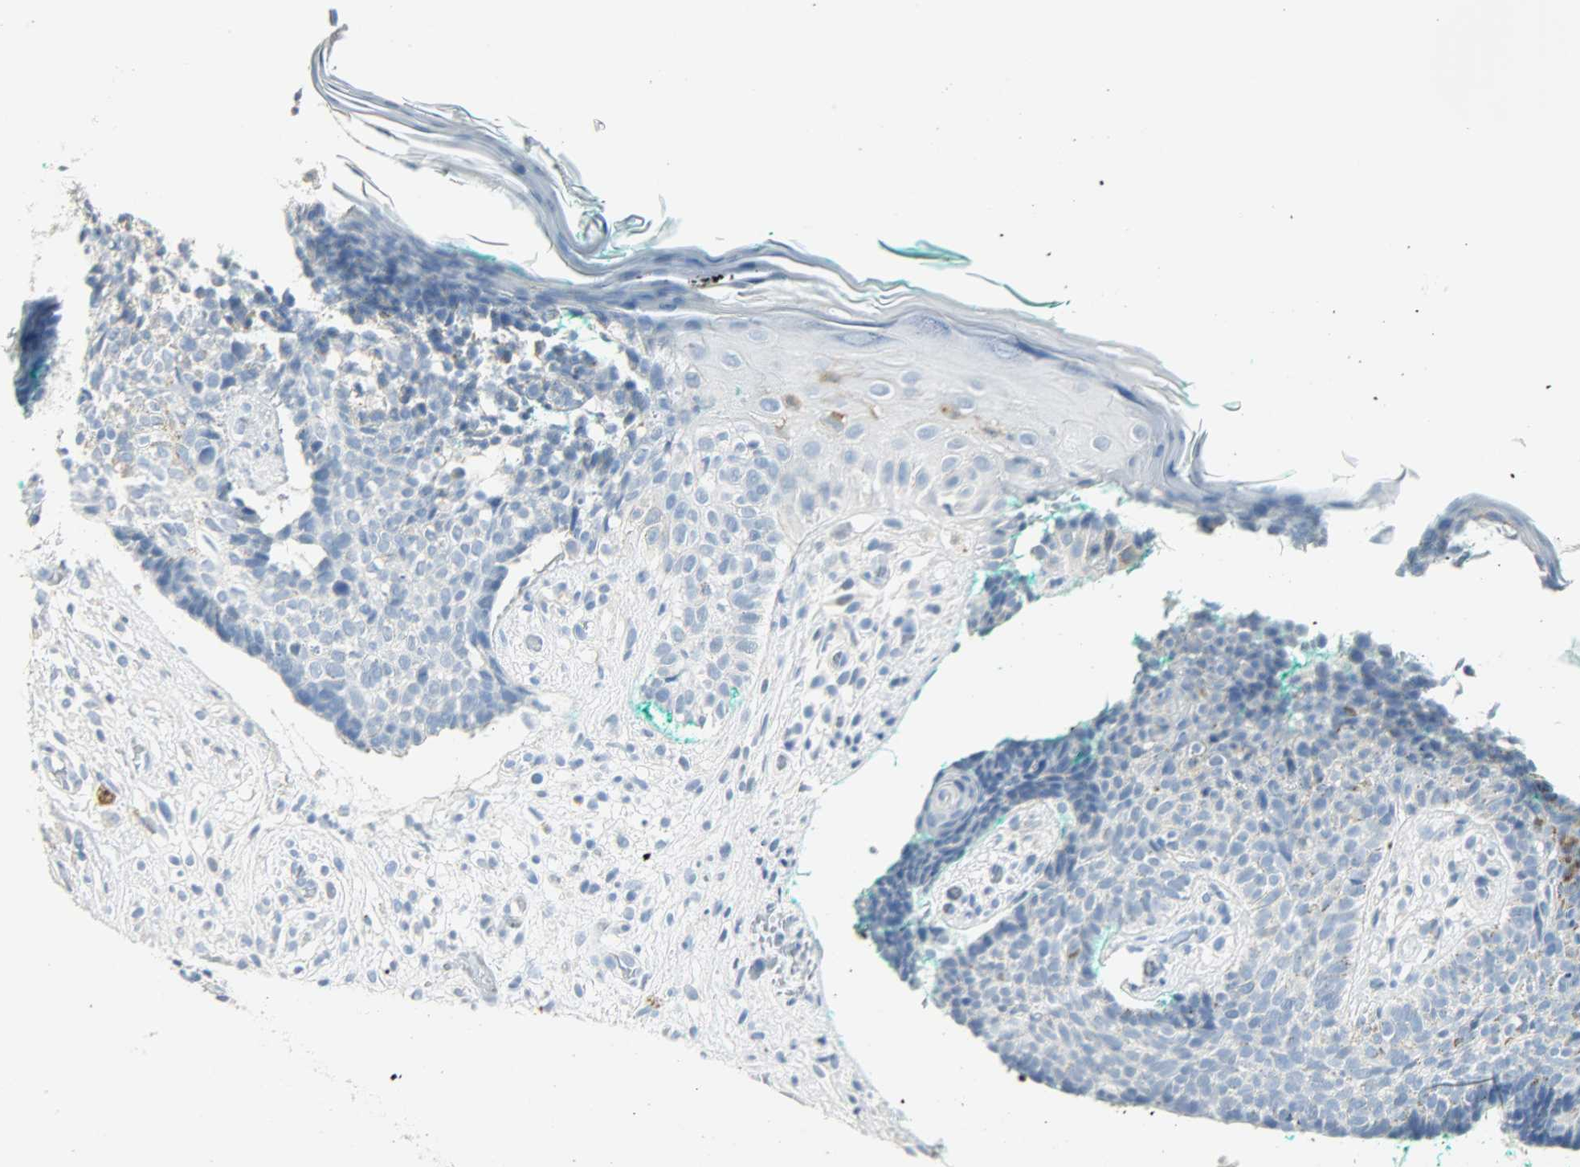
{"staining": {"intensity": "negative", "quantity": "none", "location": "none"}, "tissue": "skin cancer", "cell_type": "Tumor cells", "image_type": "cancer", "snomed": [{"axis": "morphology", "description": "Basal cell carcinoma"}, {"axis": "topography", "description": "Skin"}], "caption": "High magnification brightfield microscopy of skin cancer (basal cell carcinoma) stained with DAB (3,3'-diaminobenzidine) (brown) and counterstained with hematoxylin (blue): tumor cells show no significant staining.", "gene": "PTPN6", "patient": {"sex": "female", "age": 58}}